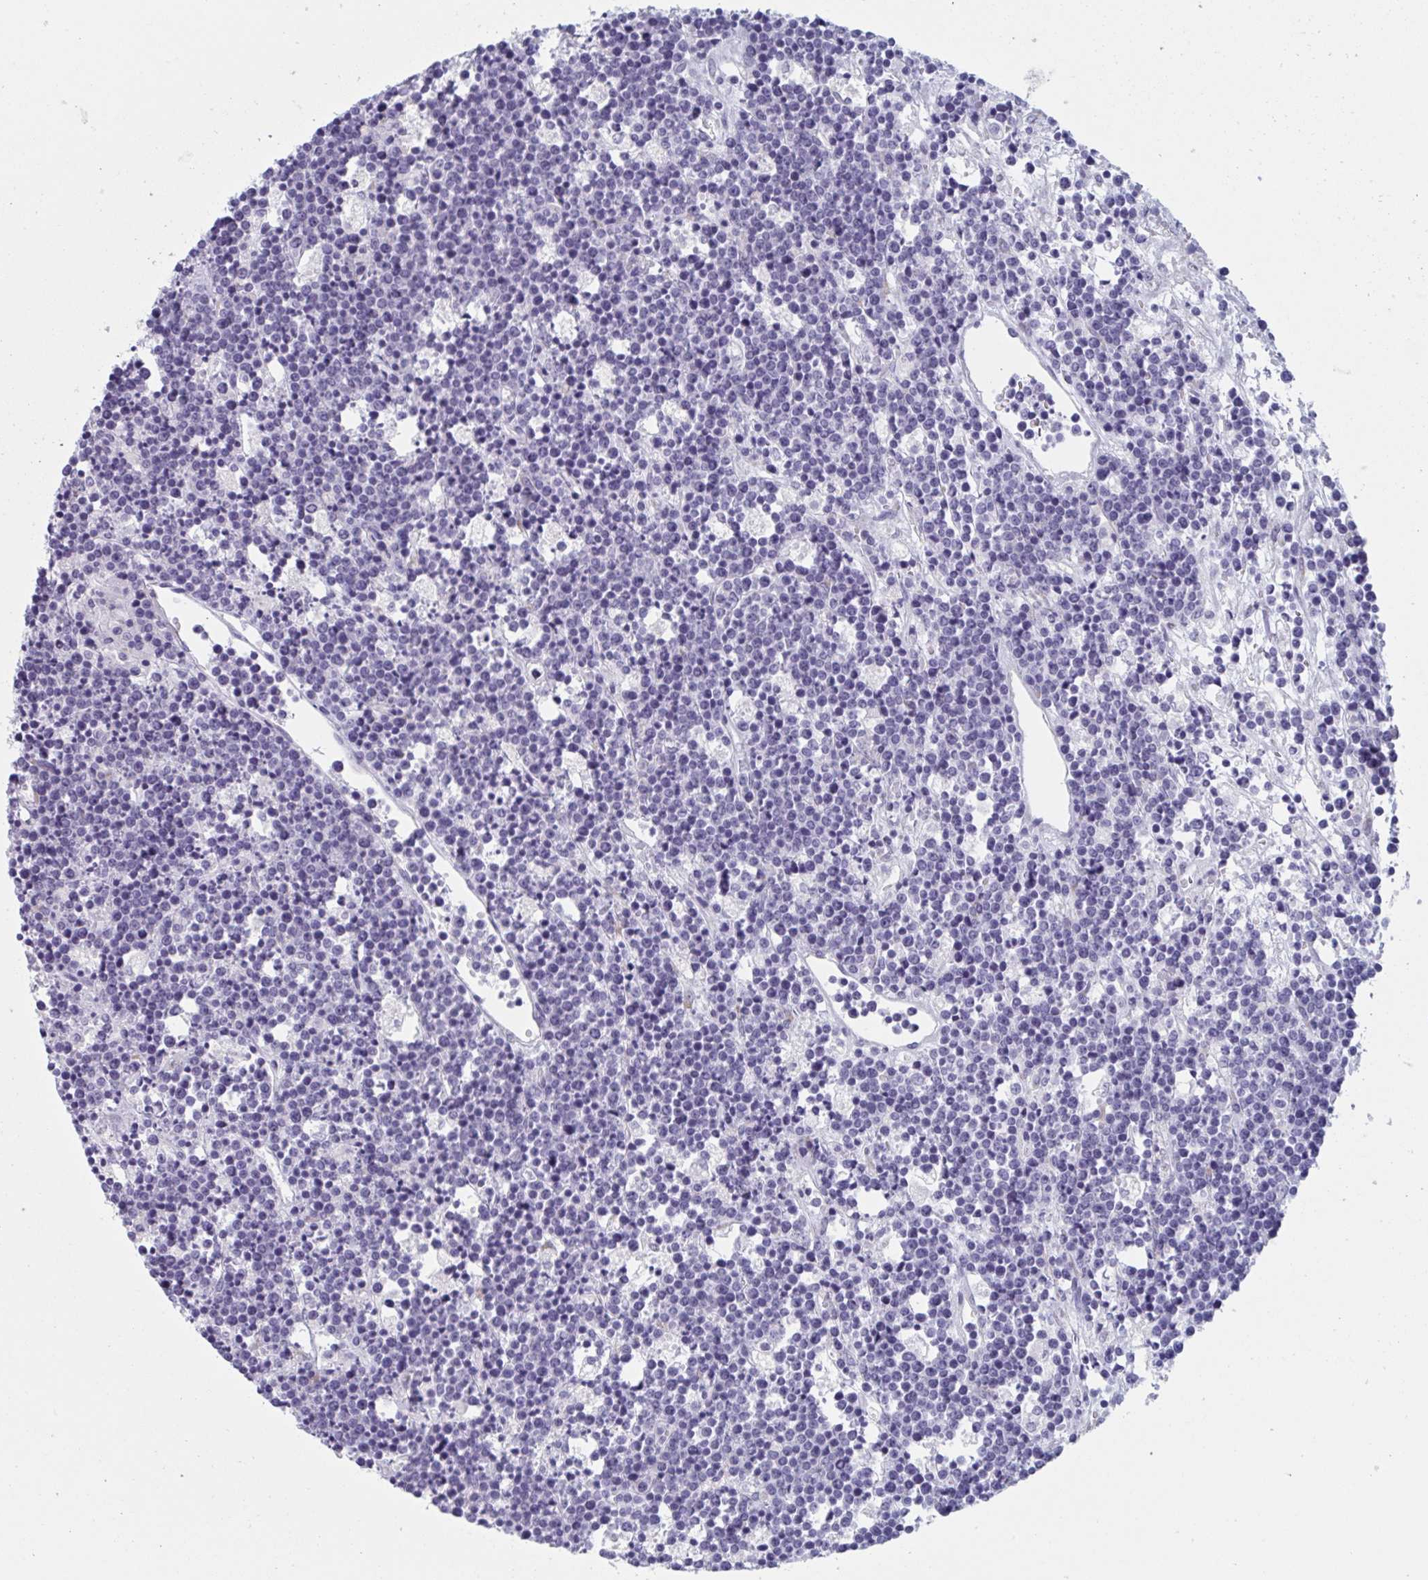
{"staining": {"intensity": "negative", "quantity": "none", "location": "none"}, "tissue": "lymphoma", "cell_type": "Tumor cells", "image_type": "cancer", "snomed": [{"axis": "morphology", "description": "Malignant lymphoma, non-Hodgkin's type, High grade"}, {"axis": "topography", "description": "Ovary"}], "caption": "Immunohistochemical staining of human lymphoma displays no significant expression in tumor cells.", "gene": "HSD11B2", "patient": {"sex": "female", "age": 56}}